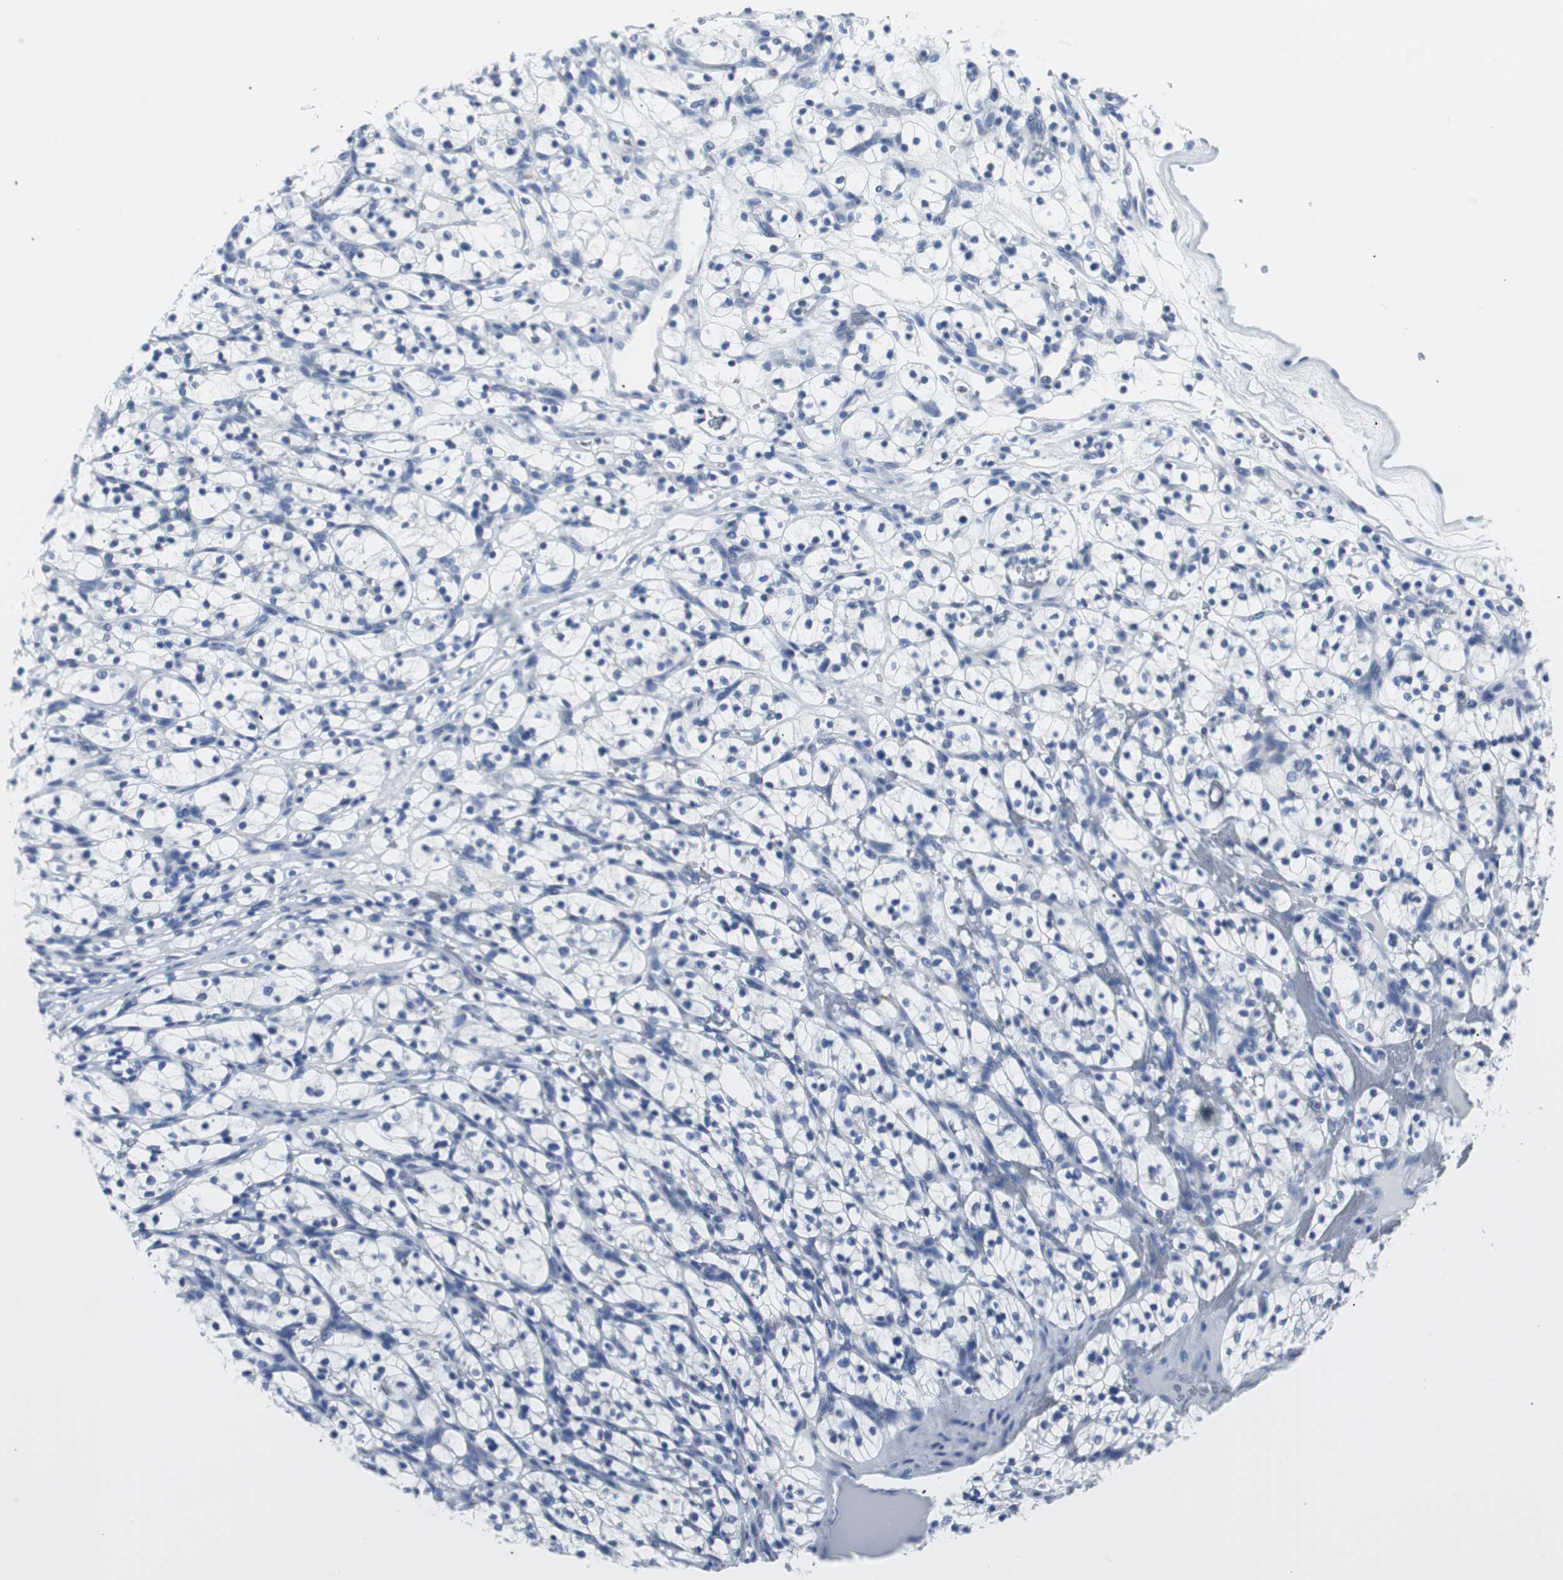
{"staining": {"intensity": "negative", "quantity": "none", "location": "none"}, "tissue": "renal cancer", "cell_type": "Tumor cells", "image_type": "cancer", "snomed": [{"axis": "morphology", "description": "Adenocarcinoma, NOS"}, {"axis": "topography", "description": "Kidney"}], "caption": "A micrograph of renal adenocarcinoma stained for a protein demonstrates no brown staining in tumor cells.", "gene": "GAP43", "patient": {"sex": "female", "age": 57}}